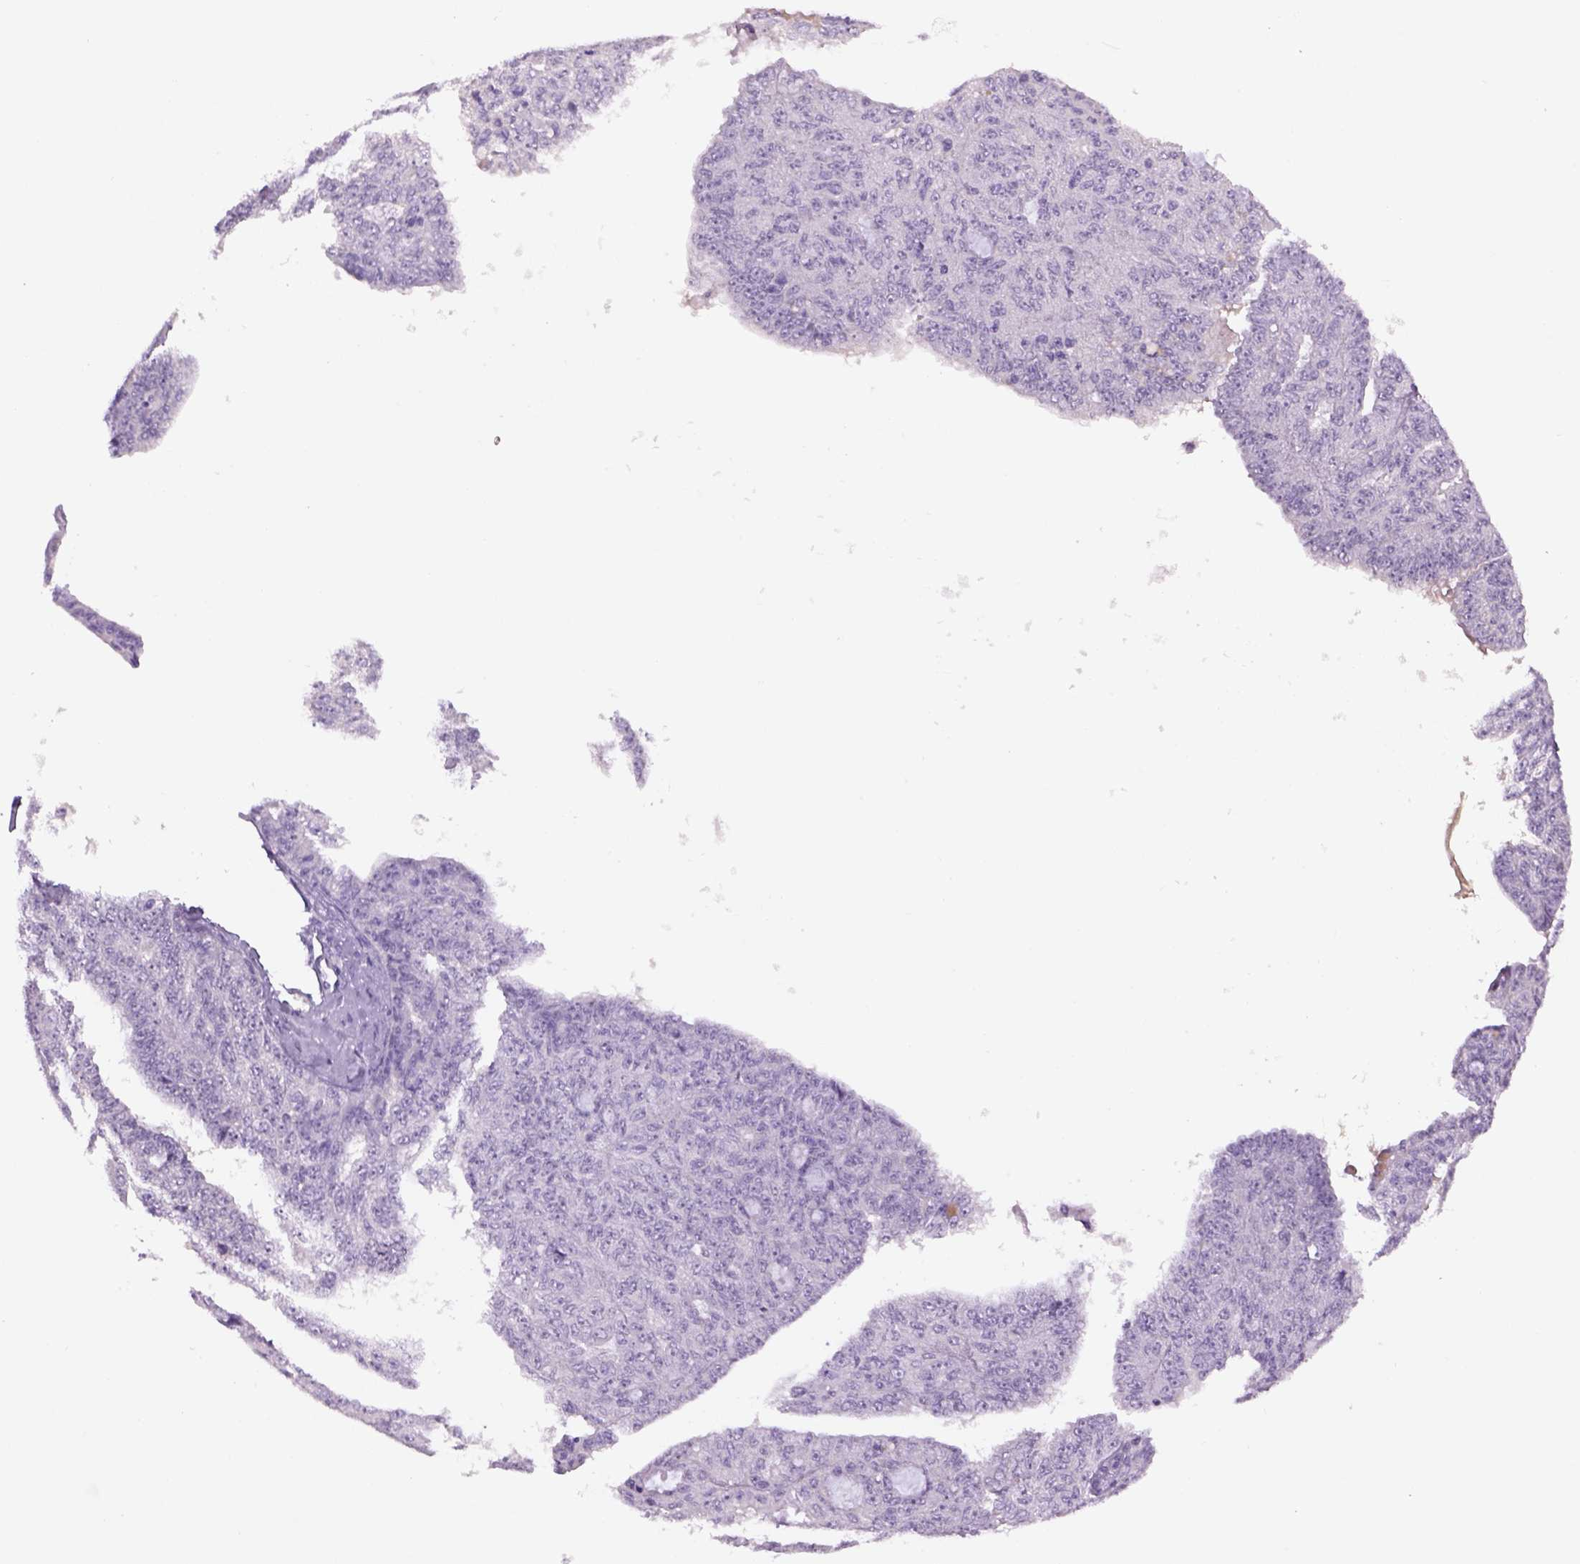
{"staining": {"intensity": "negative", "quantity": "none", "location": "none"}, "tissue": "ovarian cancer", "cell_type": "Tumor cells", "image_type": "cancer", "snomed": [{"axis": "morphology", "description": "Cystadenocarcinoma, serous, NOS"}, {"axis": "topography", "description": "Ovary"}], "caption": "This is a image of immunohistochemistry staining of ovarian serous cystadenocarcinoma, which shows no positivity in tumor cells. The staining was performed using DAB (3,3'-diaminobenzidine) to visualize the protein expression in brown, while the nuclei were stained in blue with hematoxylin (Magnification: 20x).", "gene": "DBH", "patient": {"sex": "female", "age": 71}}